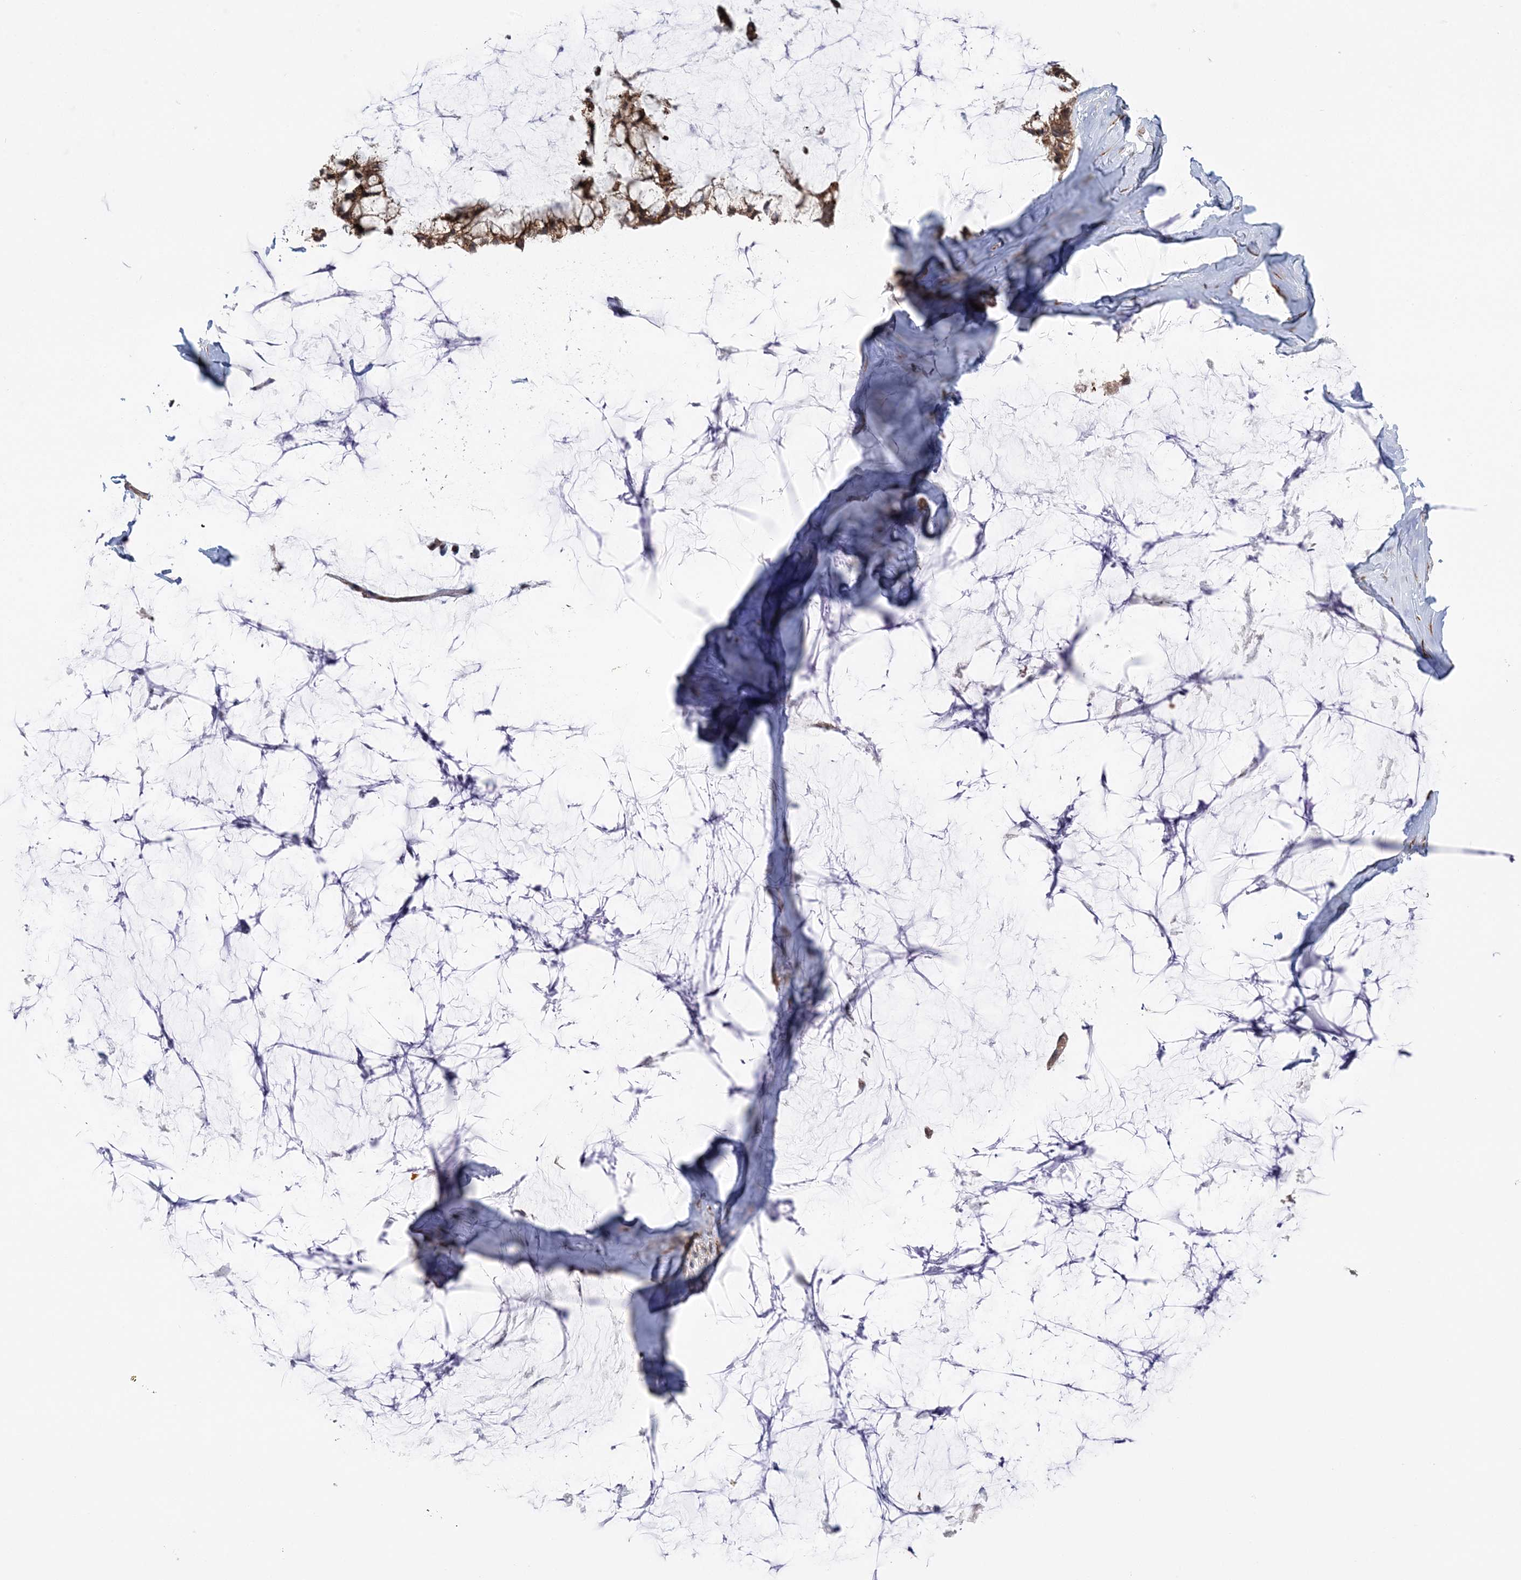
{"staining": {"intensity": "strong", "quantity": ">75%", "location": "cytoplasmic/membranous"}, "tissue": "ovarian cancer", "cell_type": "Tumor cells", "image_type": "cancer", "snomed": [{"axis": "morphology", "description": "Cystadenocarcinoma, mucinous, NOS"}, {"axis": "topography", "description": "Ovary"}], "caption": "Strong cytoplasmic/membranous expression for a protein is present in approximately >75% of tumor cells of ovarian cancer using immunohistochemistry (IHC).", "gene": "MRPL47", "patient": {"sex": "female", "age": 39}}